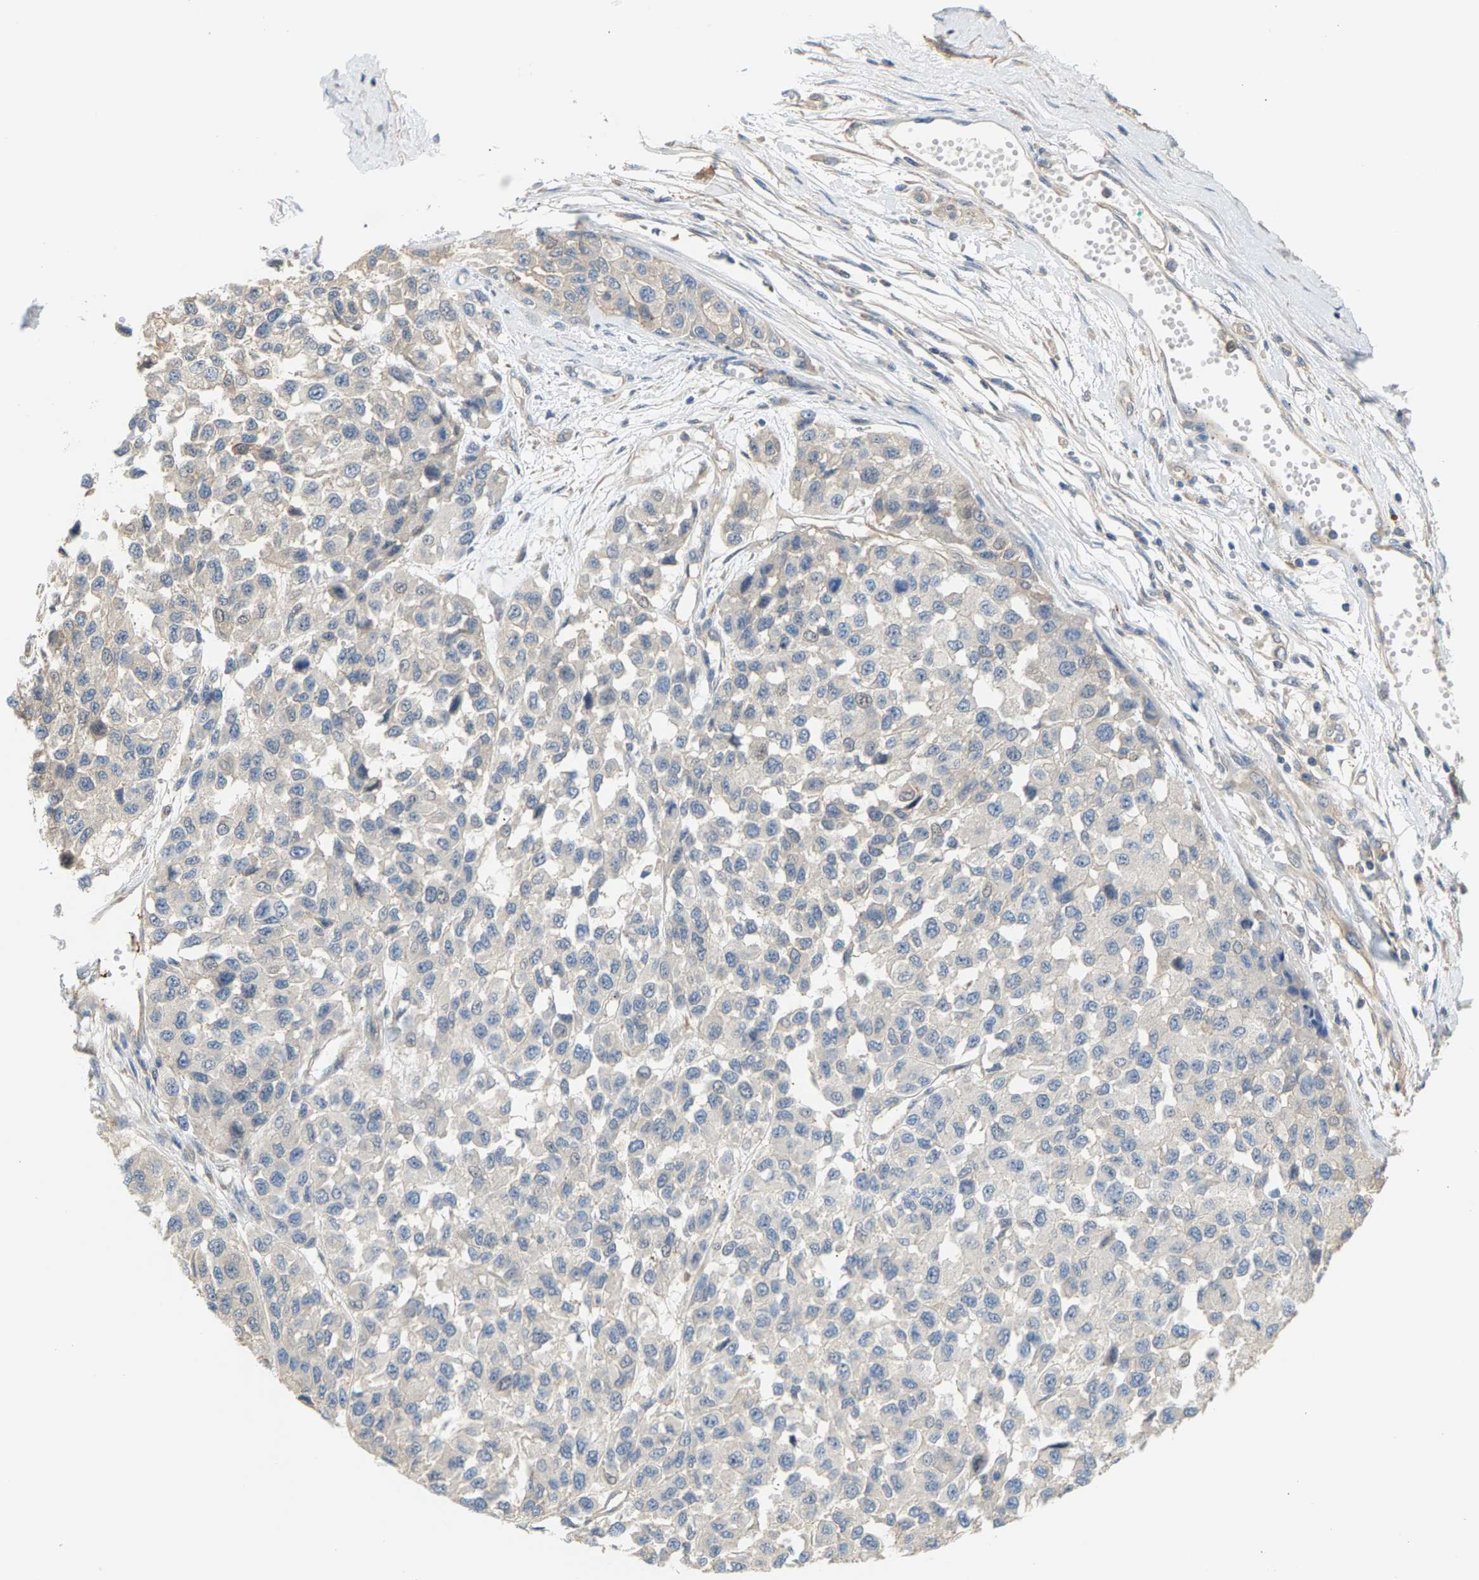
{"staining": {"intensity": "negative", "quantity": "none", "location": "none"}, "tissue": "melanoma", "cell_type": "Tumor cells", "image_type": "cancer", "snomed": [{"axis": "morphology", "description": "Malignant melanoma, NOS"}, {"axis": "topography", "description": "Skin"}], "caption": "Immunohistochemical staining of human malignant melanoma displays no significant staining in tumor cells.", "gene": "KRTAP27-1", "patient": {"sex": "male", "age": 62}}